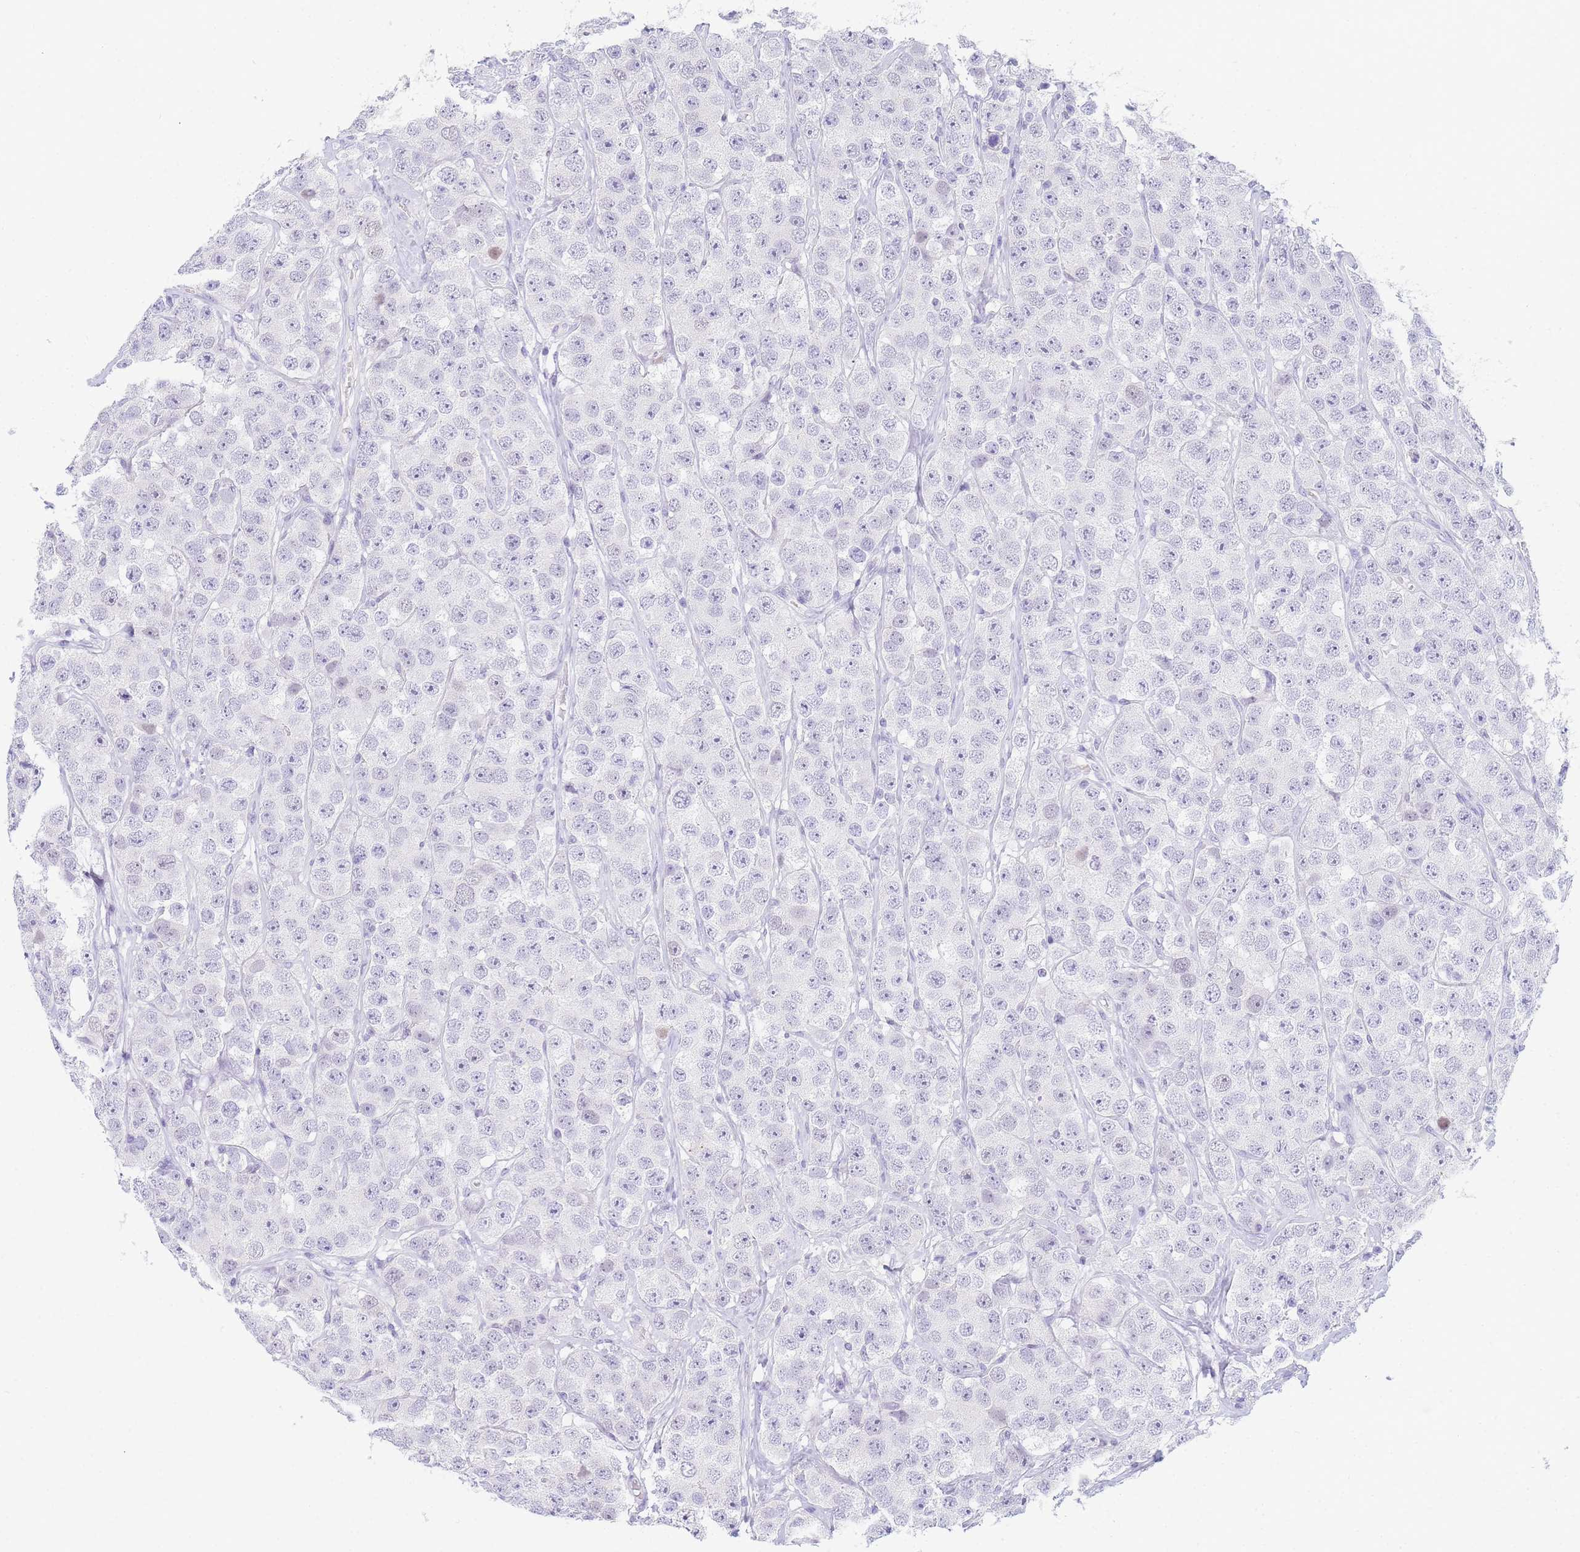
{"staining": {"intensity": "negative", "quantity": "none", "location": "none"}, "tissue": "testis cancer", "cell_type": "Tumor cells", "image_type": "cancer", "snomed": [{"axis": "morphology", "description": "Seminoma, NOS"}, {"axis": "topography", "description": "Testis"}], "caption": "This is a micrograph of immunohistochemistry (IHC) staining of seminoma (testis), which shows no expression in tumor cells.", "gene": "SNX20", "patient": {"sex": "male", "age": 28}}